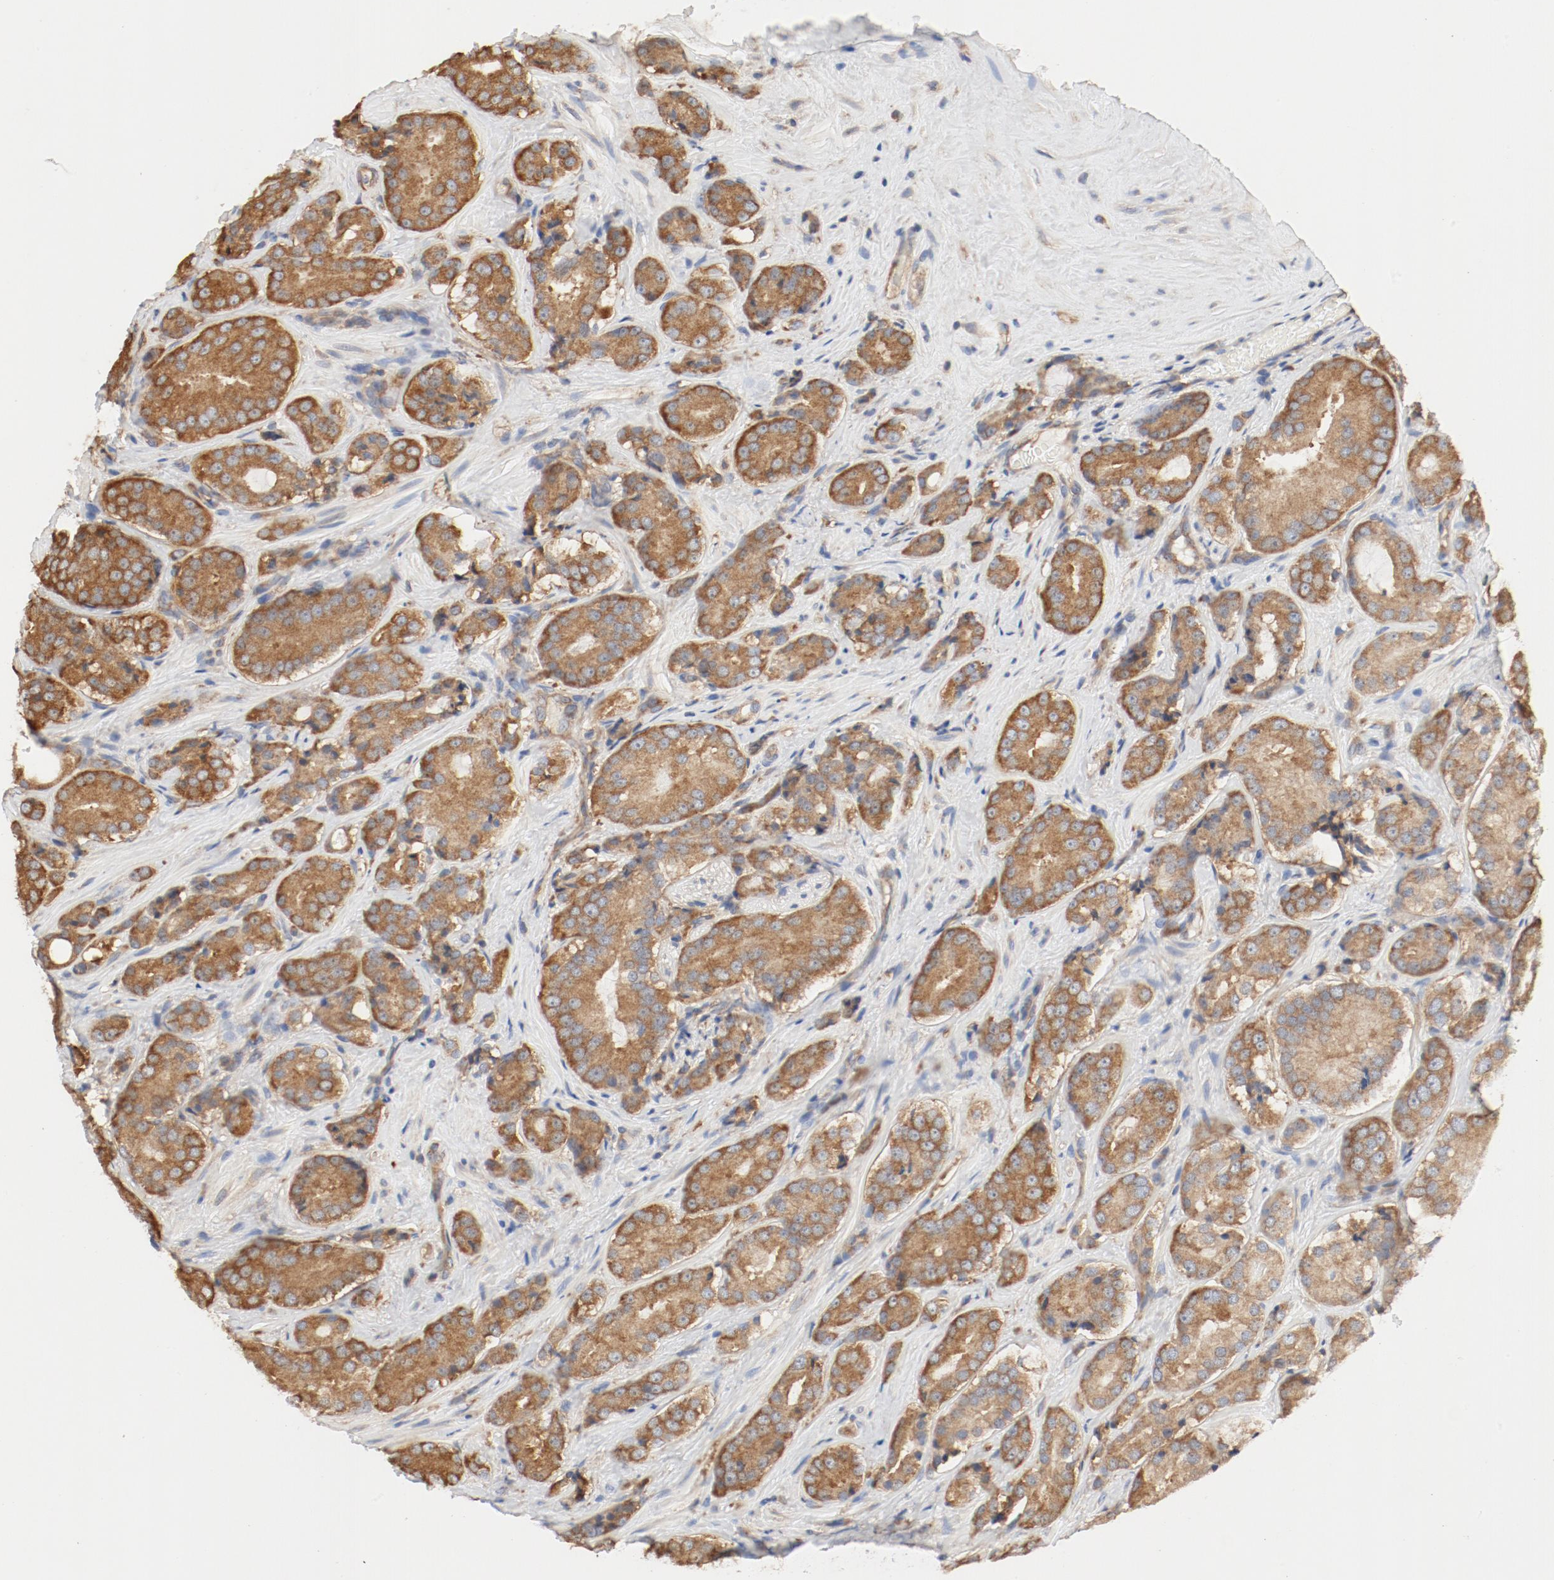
{"staining": {"intensity": "moderate", "quantity": ">75%", "location": "cytoplasmic/membranous"}, "tissue": "prostate cancer", "cell_type": "Tumor cells", "image_type": "cancer", "snomed": [{"axis": "morphology", "description": "Adenocarcinoma, High grade"}, {"axis": "topography", "description": "Prostate"}], "caption": "Prostate adenocarcinoma (high-grade) was stained to show a protein in brown. There is medium levels of moderate cytoplasmic/membranous staining in about >75% of tumor cells. (Stains: DAB (3,3'-diaminobenzidine) in brown, nuclei in blue, Microscopy: brightfield microscopy at high magnification).", "gene": "RPS6", "patient": {"sex": "male", "age": 70}}